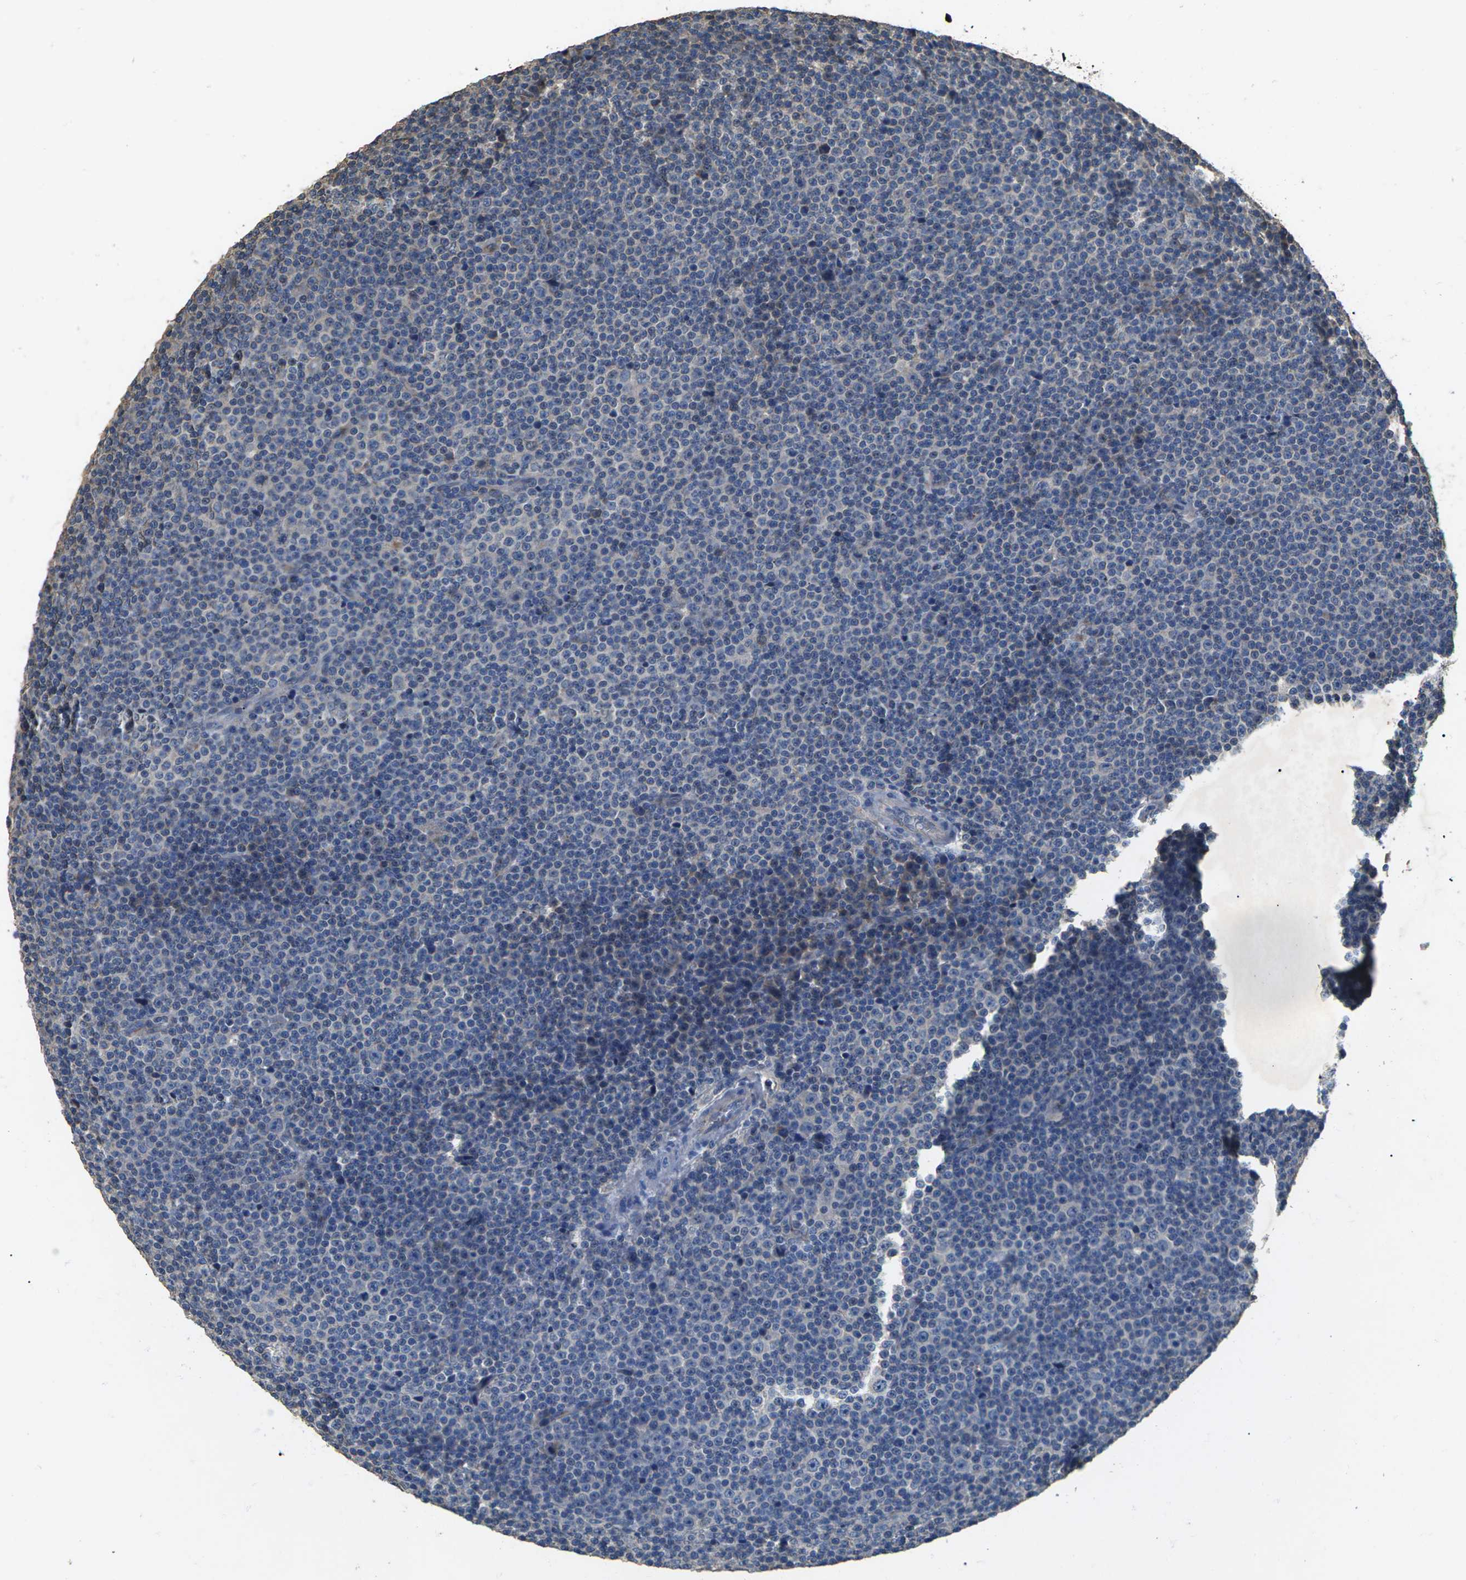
{"staining": {"intensity": "negative", "quantity": "none", "location": "none"}, "tissue": "lymphoma", "cell_type": "Tumor cells", "image_type": "cancer", "snomed": [{"axis": "morphology", "description": "Malignant lymphoma, non-Hodgkin's type, Low grade"}, {"axis": "topography", "description": "Lymph node"}], "caption": "Image shows no protein positivity in tumor cells of lymphoma tissue. (Immunohistochemistry, brightfield microscopy, high magnification).", "gene": "B4GAT1", "patient": {"sex": "female", "age": 67}}